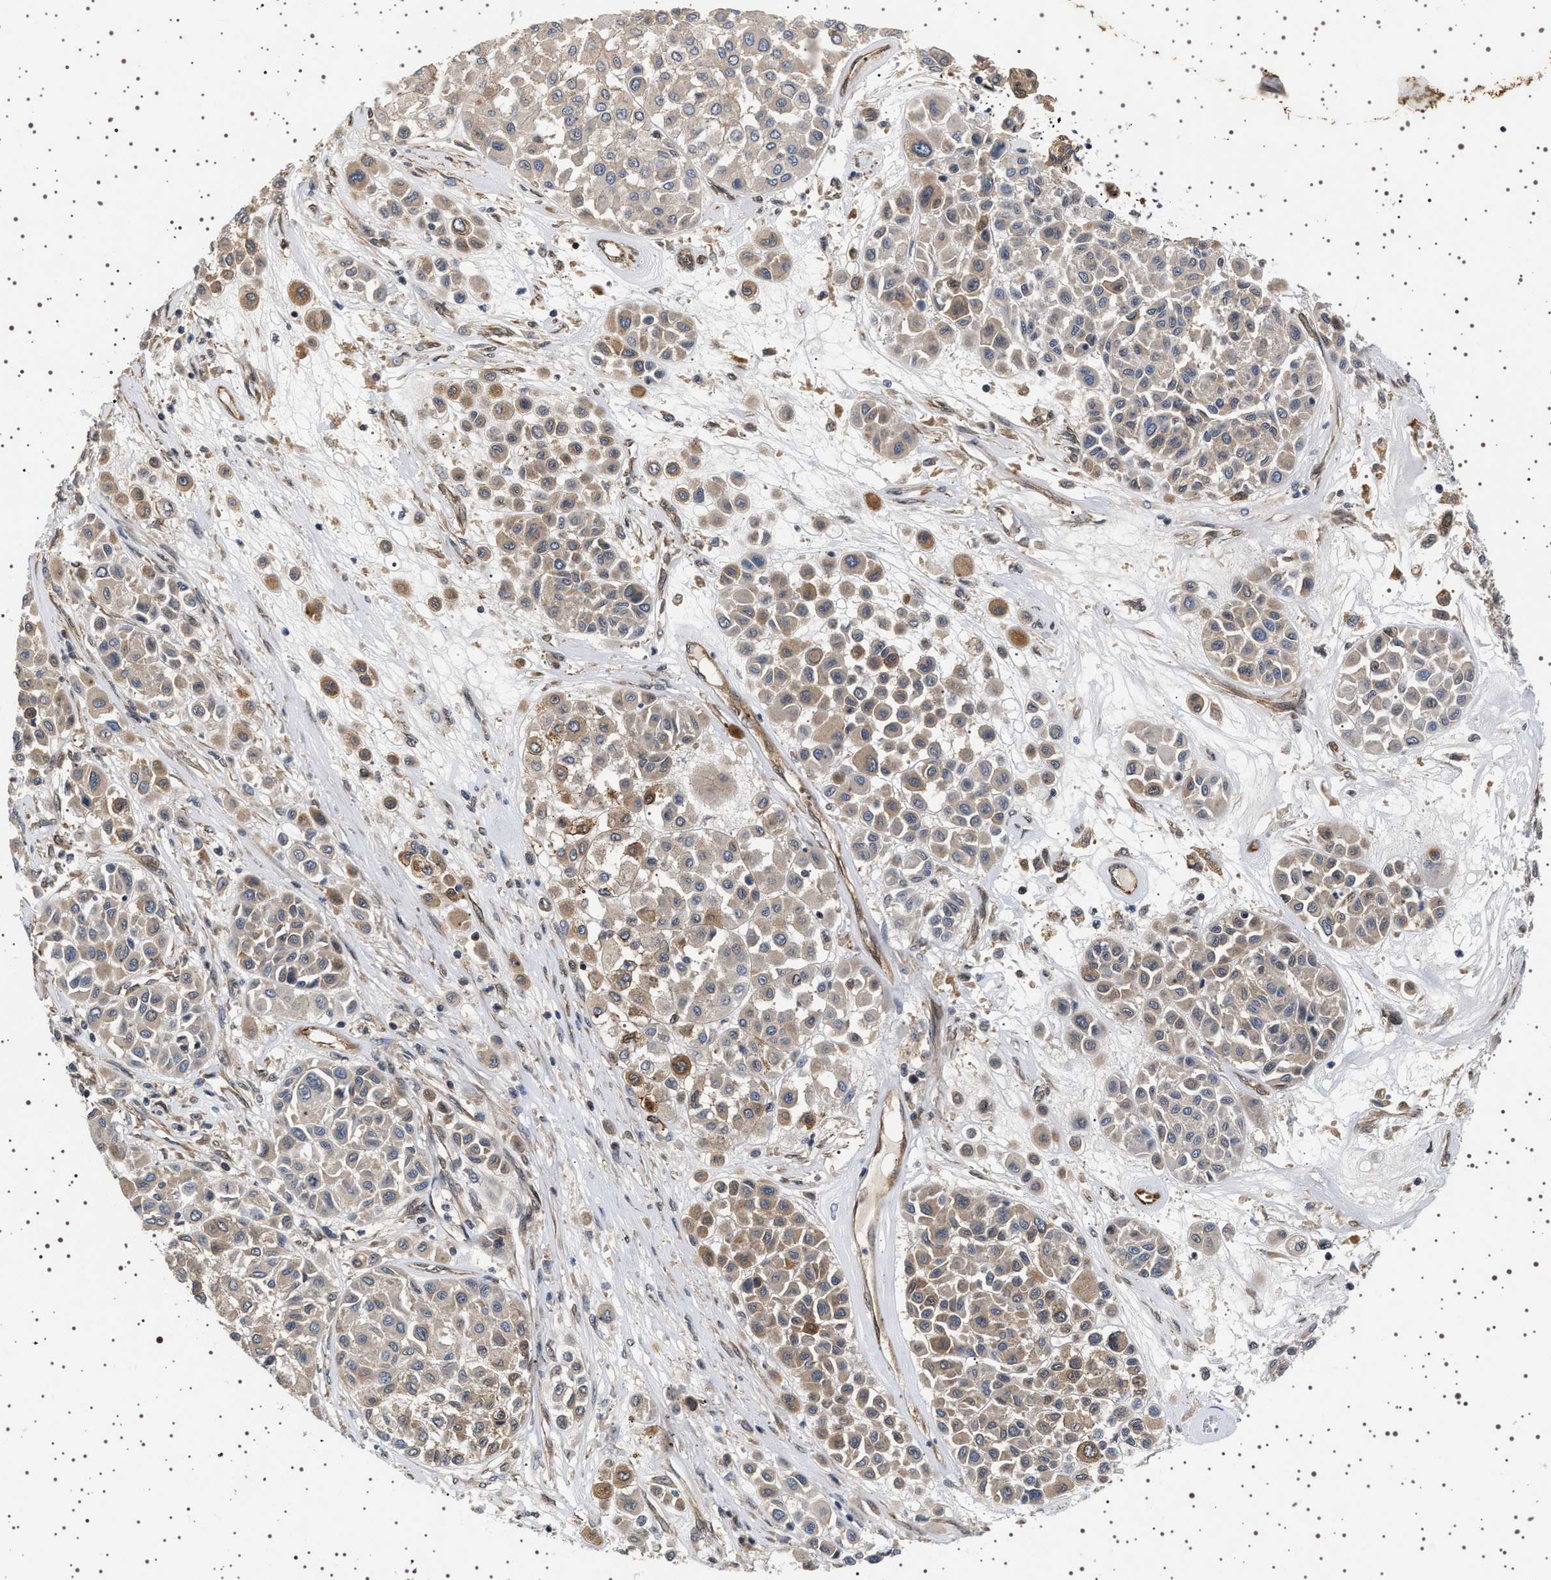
{"staining": {"intensity": "moderate", "quantity": "<25%", "location": "cytoplasmic/membranous"}, "tissue": "melanoma", "cell_type": "Tumor cells", "image_type": "cancer", "snomed": [{"axis": "morphology", "description": "Malignant melanoma, Metastatic site"}, {"axis": "topography", "description": "Soft tissue"}], "caption": "Immunohistochemical staining of melanoma demonstrates low levels of moderate cytoplasmic/membranous expression in approximately <25% of tumor cells.", "gene": "BAG3", "patient": {"sex": "male", "age": 41}}